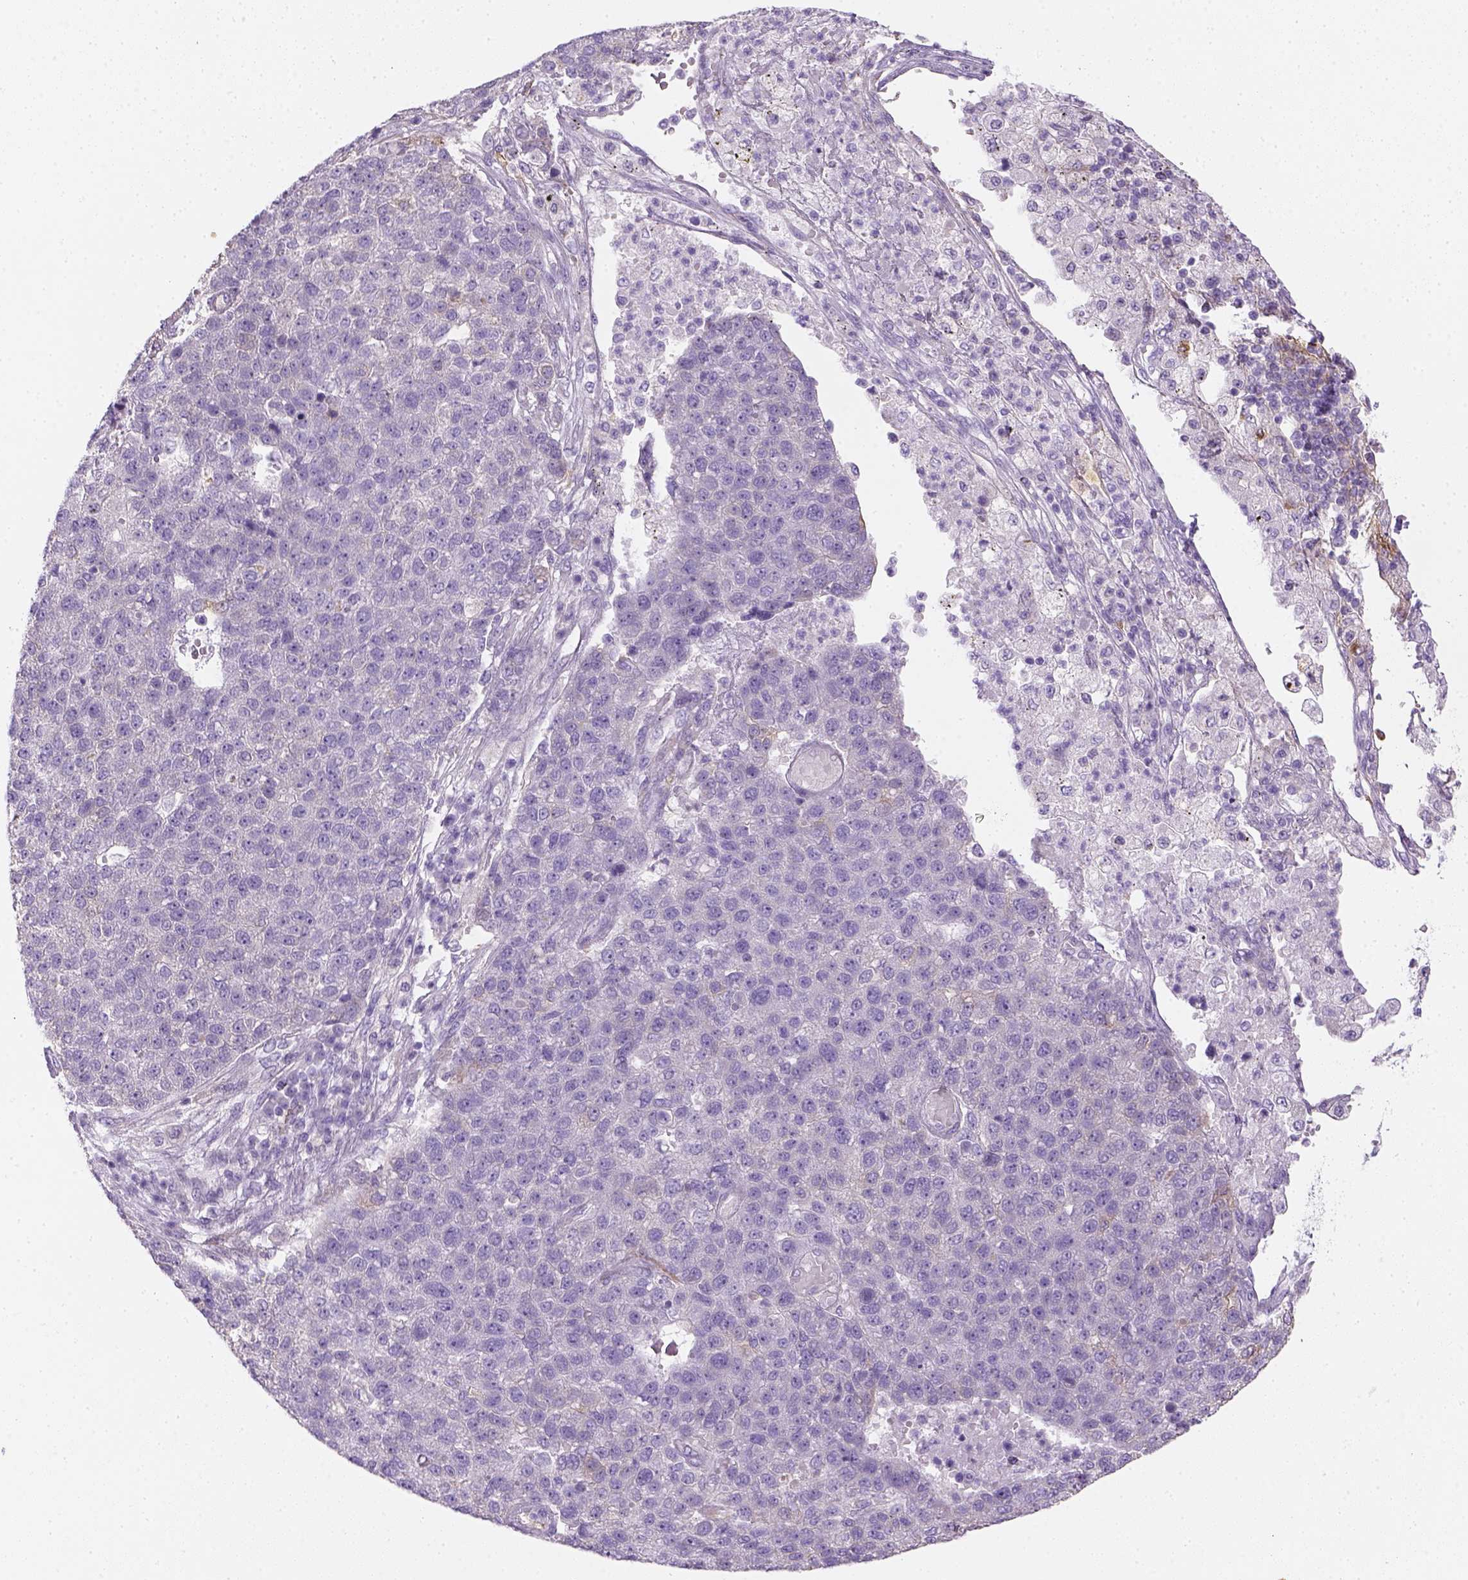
{"staining": {"intensity": "negative", "quantity": "none", "location": "none"}, "tissue": "pancreatic cancer", "cell_type": "Tumor cells", "image_type": "cancer", "snomed": [{"axis": "morphology", "description": "Adenocarcinoma, NOS"}, {"axis": "topography", "description": "Pancreas"}], "caption": "DAB (3,3'-diaminobenzidine) immunohistochemical staining of human adenocarcinoma (pancreatic) demonstrates no significant positivity in tumor cells.", "gene": "CACNB1", "patient": {"sex": "female", "age": 61}}